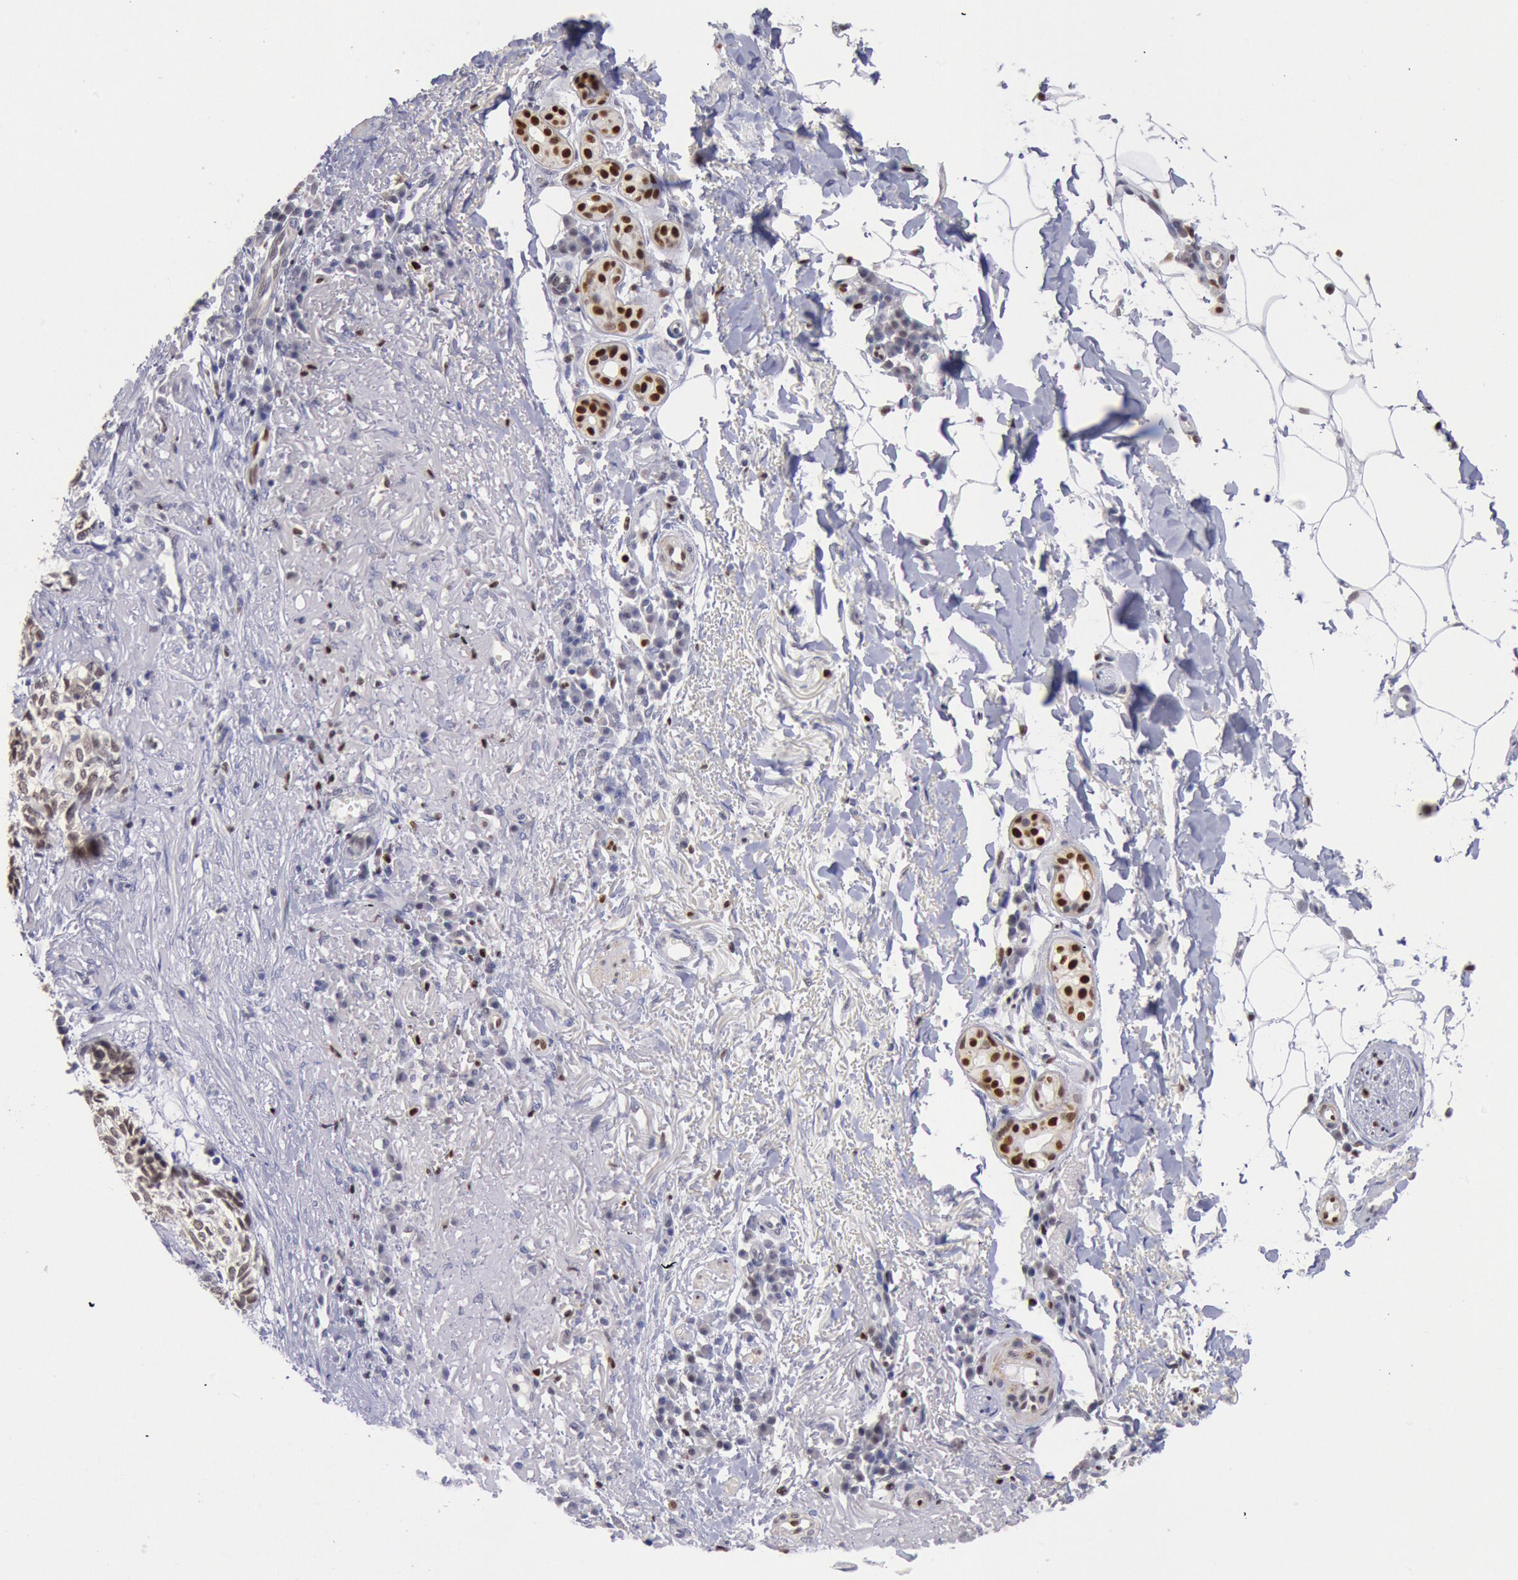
{"staining": {"intensity": "weak", "quantity": "25%-75%", "location": "nuclear"}, "tissue": "skin cancer", "cell_type": "Tumor cells", "image_type": "cancer", "snomed": [{"axis": "morphology", "description": "Basal cell carcinoma"}, {"axis": "topography", "description": "Skin"}], "caption": "Skin cancer (basal cell carcinoma) stained for a protein (brown) reveals weak nuclear positive positivity in approximately 25%-75% of tumor cells.", "gene": "RPS6KA5", "patient": {"sex": "female", "age": 89}}